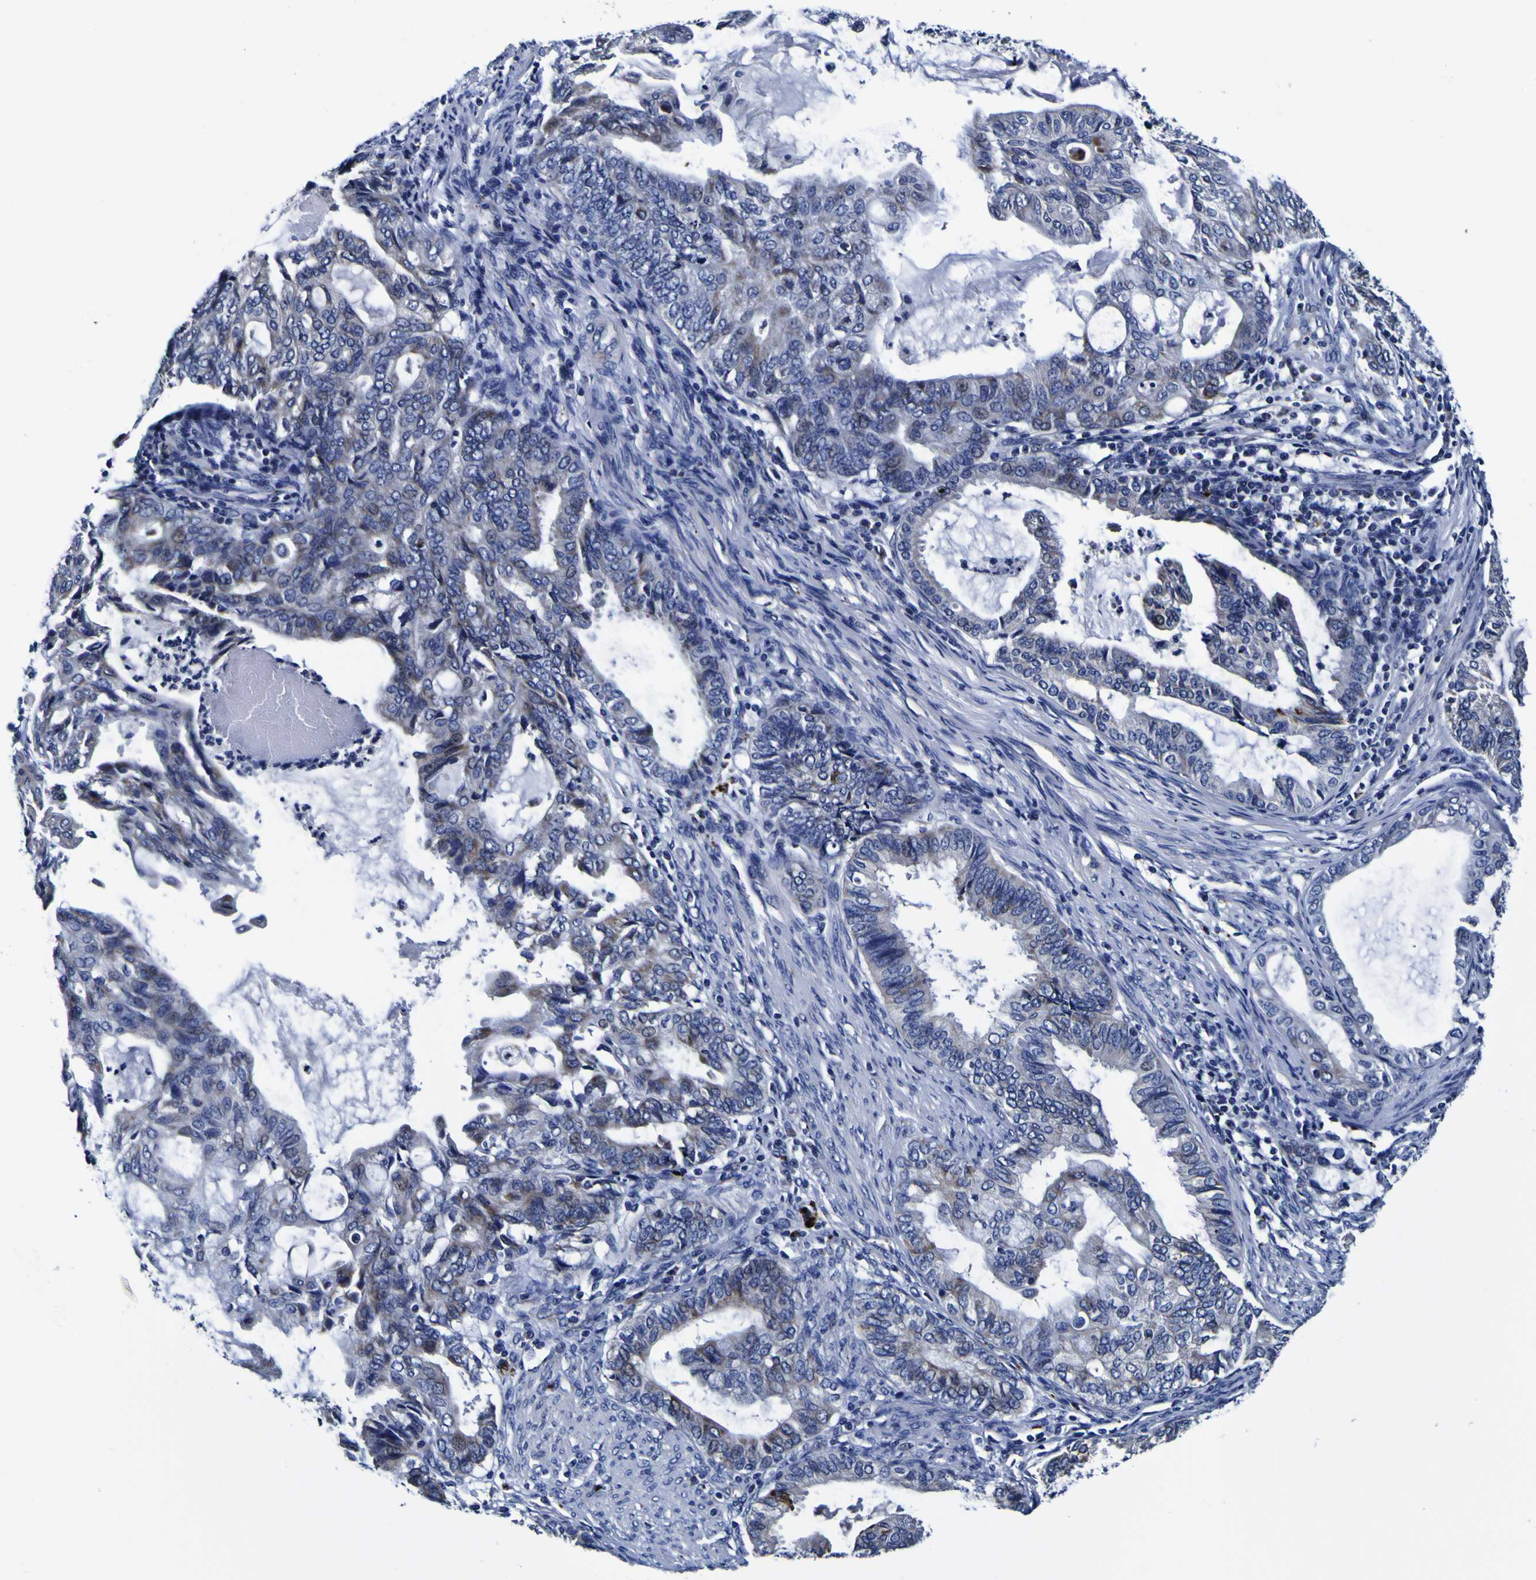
{"staining": {"intensity": "weak", "quantity": "<25%", "location": "cytoplasmic/membranous"}, "tissue": "endometrial cancer", "cell_type": "Tumor cells", "image_type": "cancer", "snomed": [{"axis": "morphology", "description": "Adenocarcinoma, NOS"}, {"axis": "topography", "description": "Endometrium"}], "caption": "DAB (3,3'-diaminobenzidine) immunohistochemical staining of human endometrial cancer demonstrates no significant expression in tumor cells.", "gene": "PDLIM4", "patient": {"sex": "female", "age": 86}}